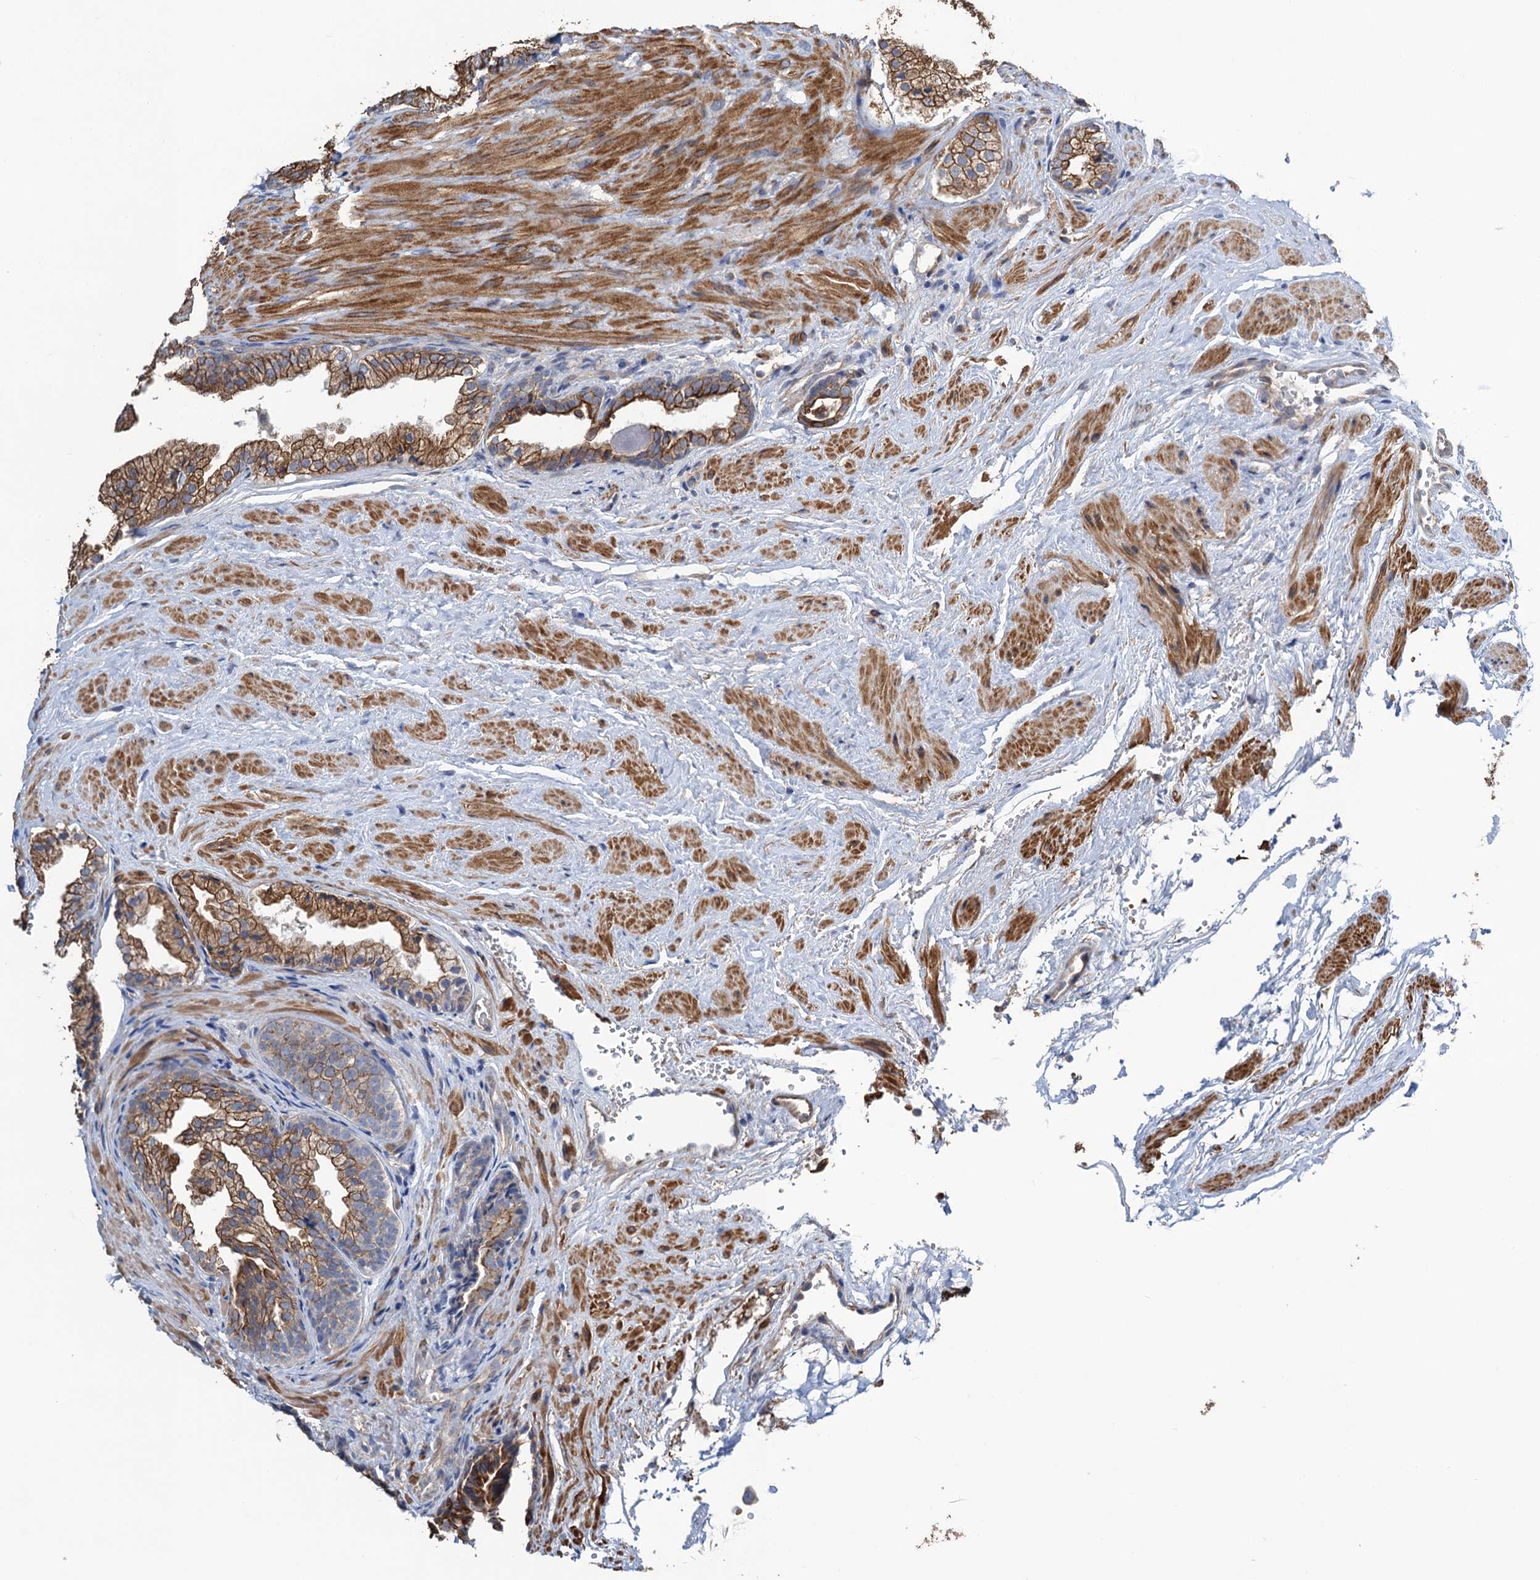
{"staining": {"intensity": "moderate", "quantity": ">75%", "location": "cytoplasmic/membranous"}, "tissue": "prostate", "cell_type": "Glandular cells", "image_type": "normal", "snomed": [{"axis": "morphology", "description": "Normal tissue, NOS"}, {"axis": "topography", "description": "Prostate"}], "caption": "Prostate stained with IHC shows moderate cytoplasmic/membranous staining in about >75% of glandular cells. The staining was performed using DAB, with brown indicating positive protein expression. Nuclei are stained blue with hematoxylin.", "gene": "SMCO3", "patient": {"sex": "male", "age": 76}}